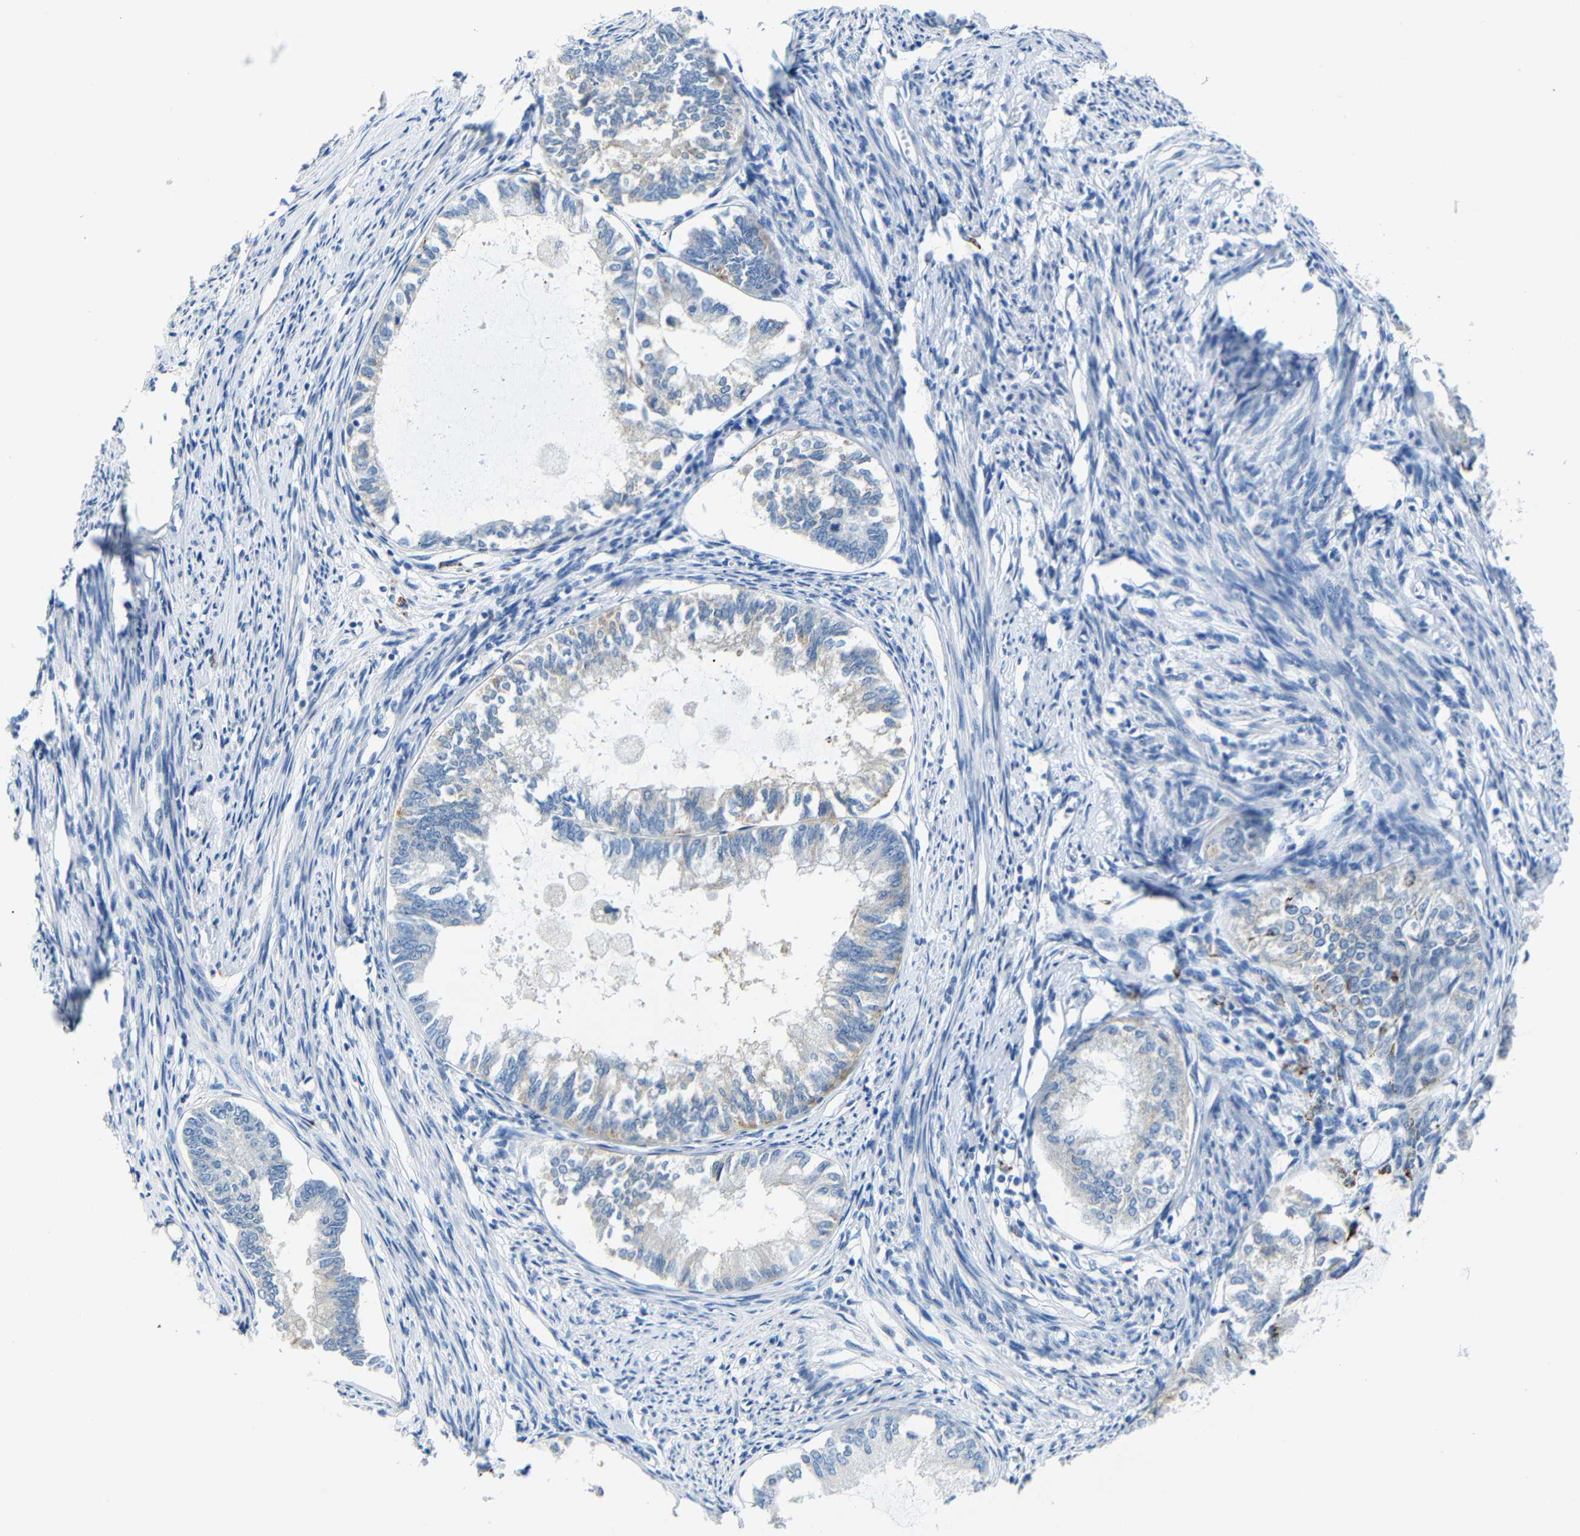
{"staining": {"intensity": "negative", "quantity": "none", "location": "none"}, "tissue": "endometrial cancer", "cell_type": "Tumor cells", "image_type": "cancer", "snomed": [{"axis": "morphology", "description": "Adenocarcinoma, NOS"}, {"axis": "topography", "description": "Endometrium"}], "caption": "Immunohistochemistry photomicrograph of endometrial adenocarcinoma stained for a protein (brown), which reveals no expression in tumor cells.", "gene": "C15orf48", "patient": {"sex": "female", "age": 86}}